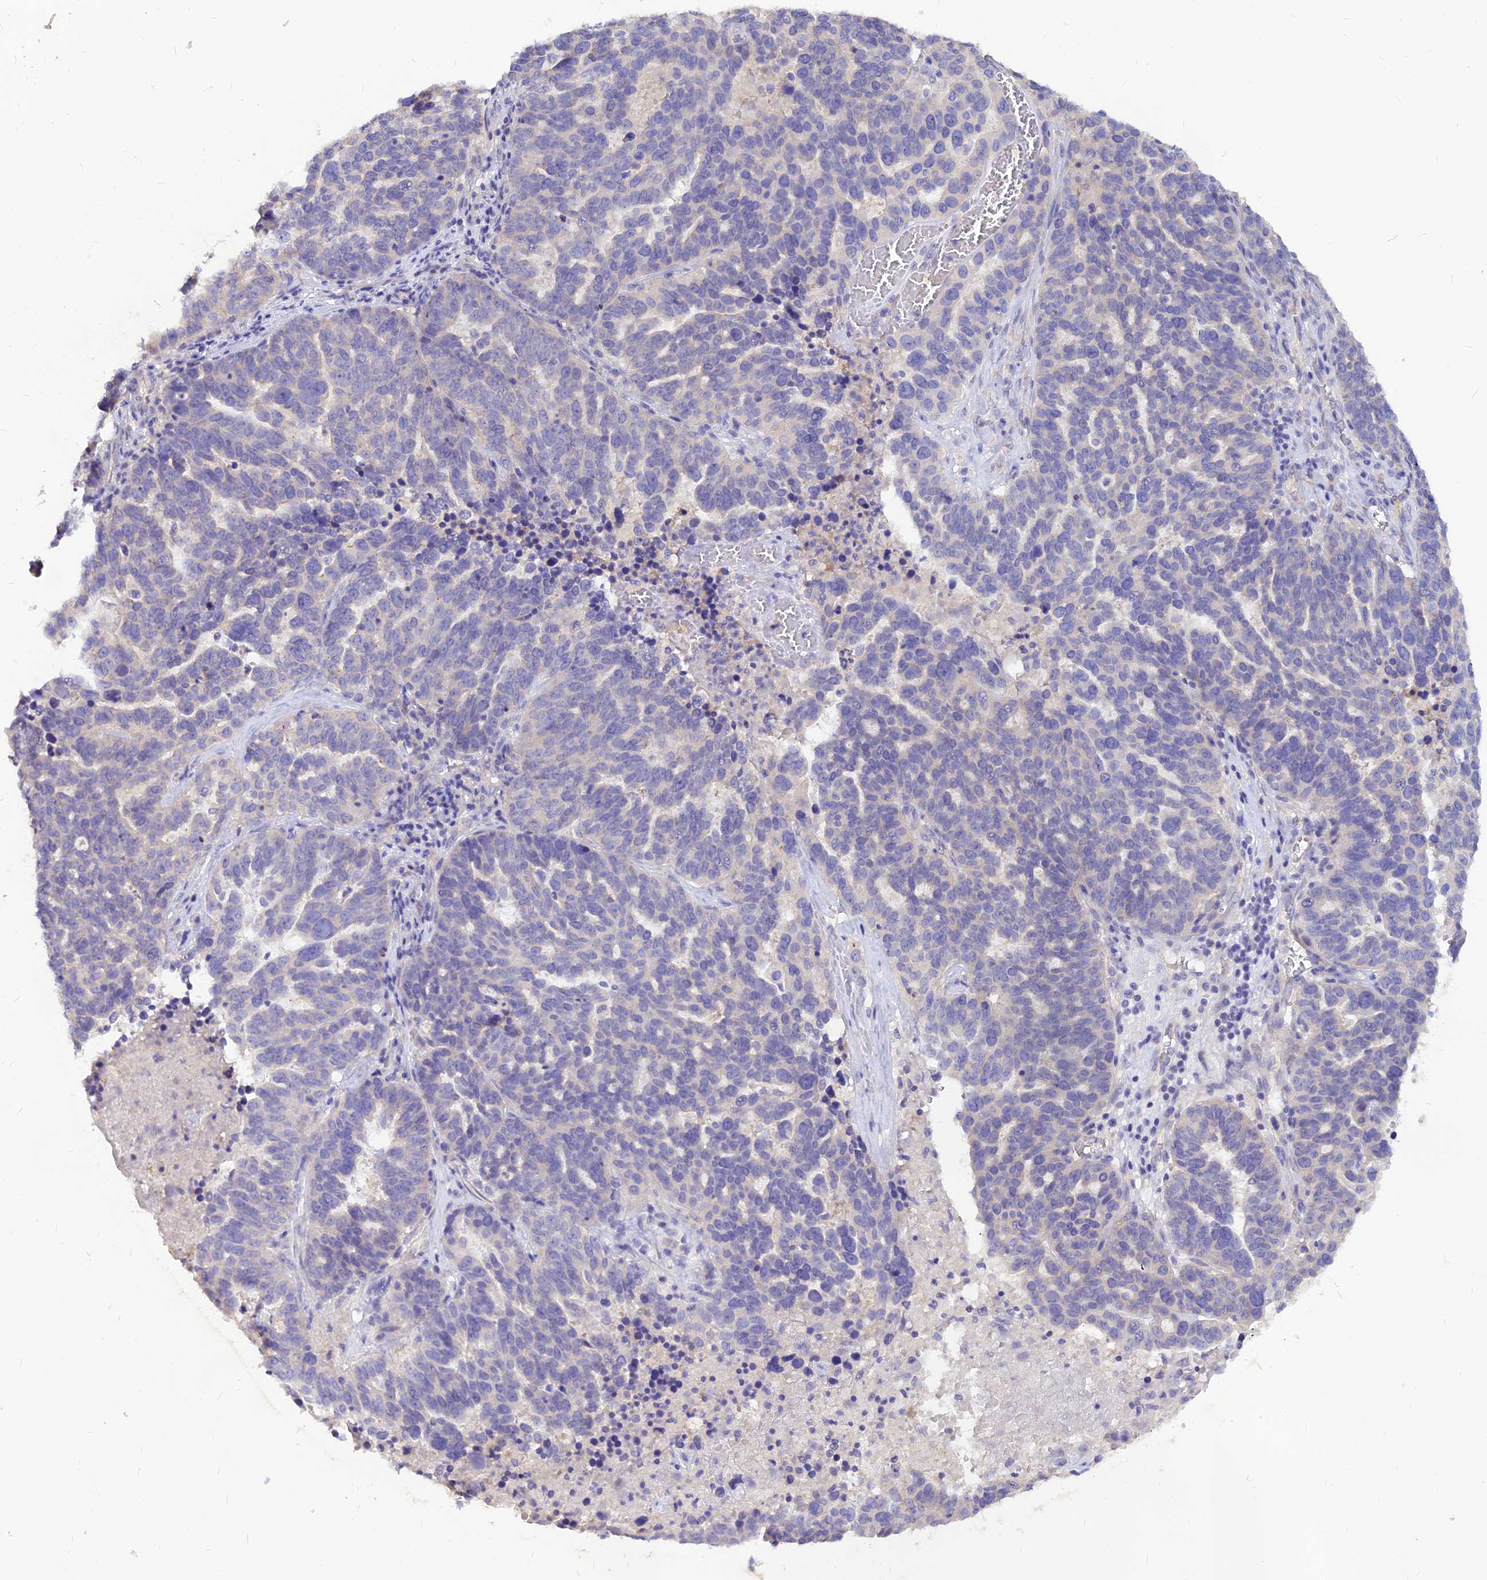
{"staining": {"intensity": "negative", "quantity": "none", "location": "none"}, "tissue": "ovarian cancer", "cell_type": "Tumor cells", "image_type": "cancer", "snomed": [{"axis": "morphology", "description": "Cystadenocarcinoma, serous, NOS"}, {"axis": "topography", "description": "Ovary"}], "caption": "Protein analysis of ovarian cancer (serous cystadenocarcinoma) demonstrates no significant positivity in tumor cells.", "gene": "CZIB", "patient": {"sex": "female", "age": 59}}